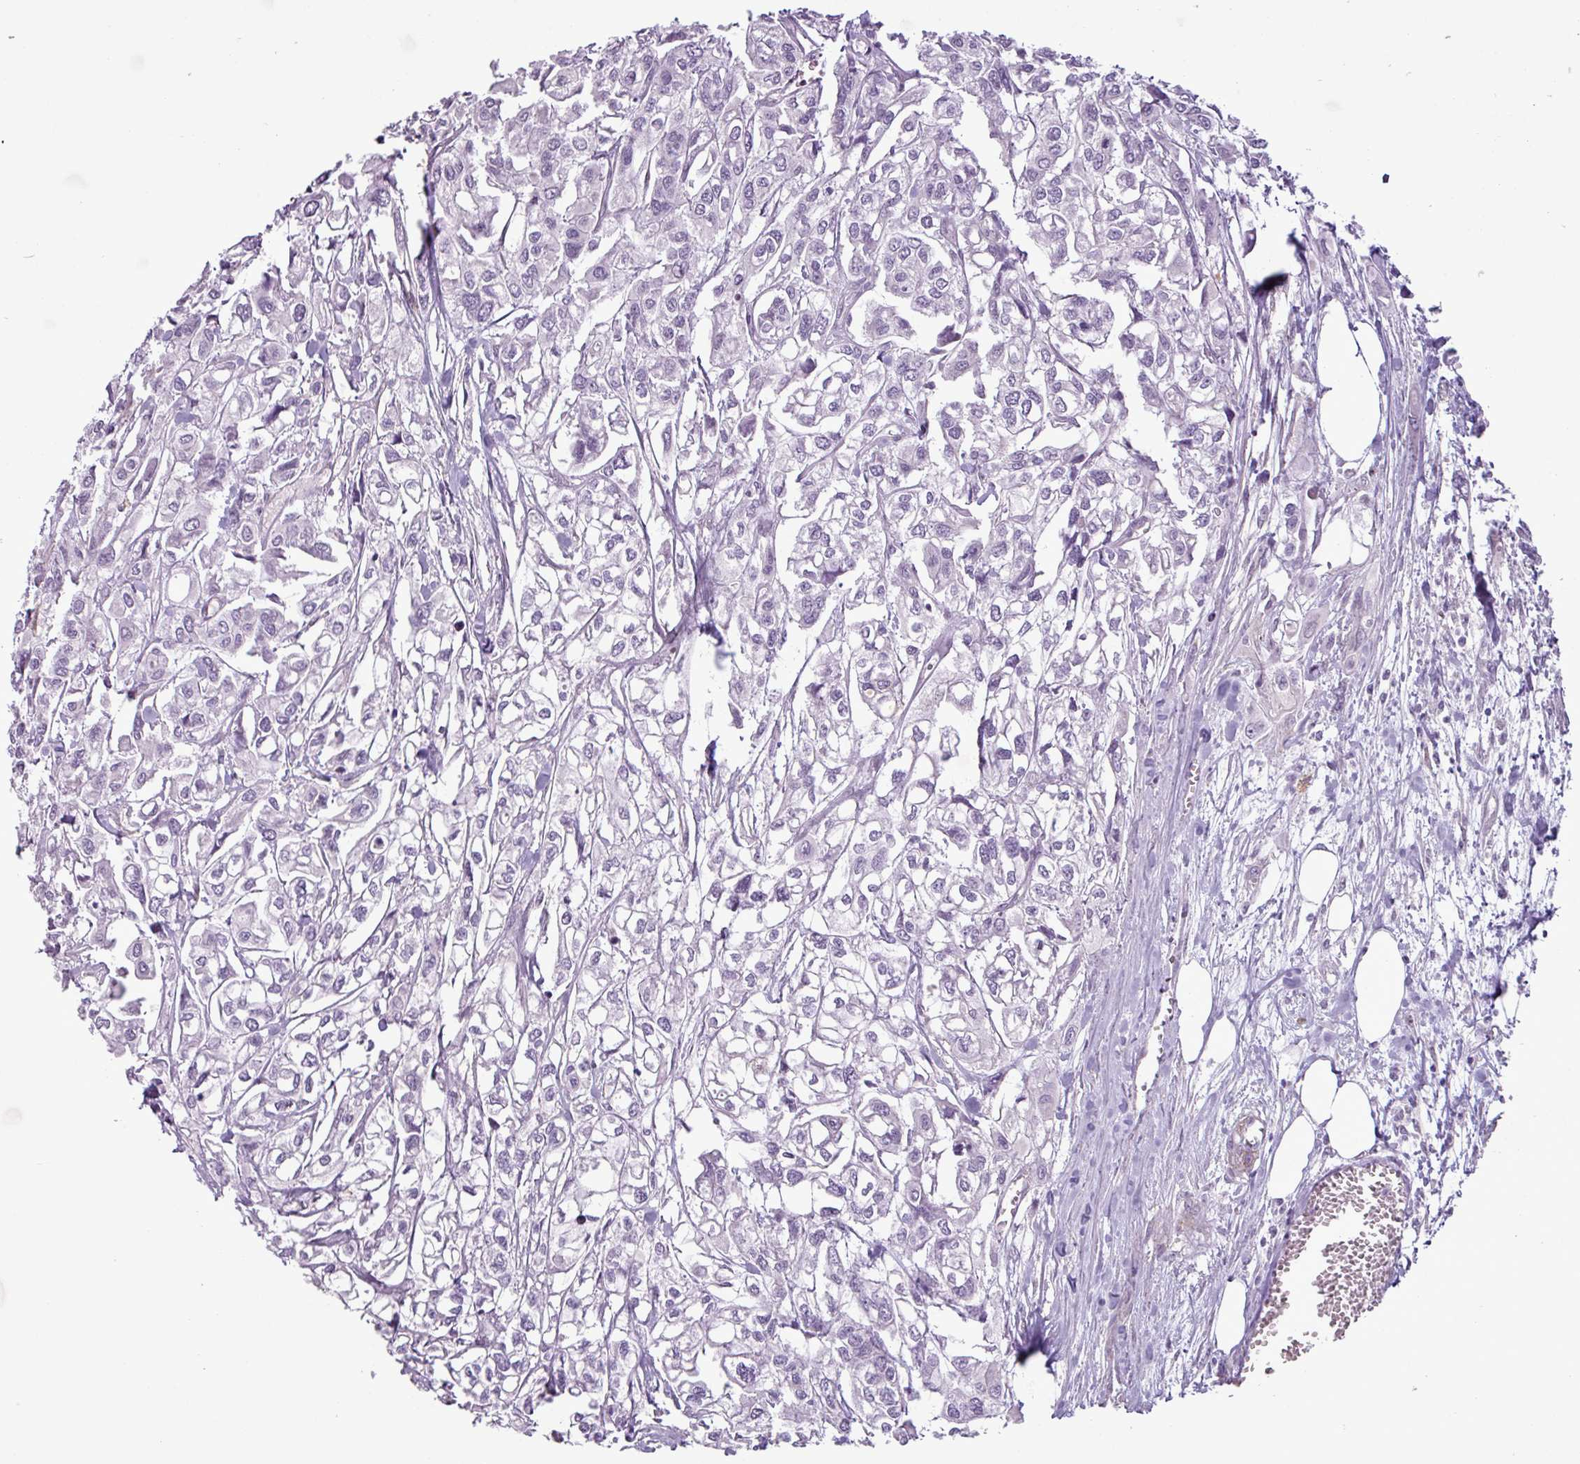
{"staining": {"intensity": "negative", "quantity": "none", "location": "none"}, "tissue": "urothelial cancer", "cell_type": "Tumor cells", "image_type": "cancer", "snomed": [{"axis": "morphology", "description": "Urothelial carcinoma, High grade"}, {"axis": "topography", "description": "Urinary bladder"}], "caption": "Immunohistochemical staining of urothelial carcinoma (high-grade) exhibits no significant expression in tumor cells. (DAB (3,3'-diaminobenzidine) IHC with hematoxylin counter stain).", "gene": "ATP10A", "patient": {"sex": "male", "age": 67}}